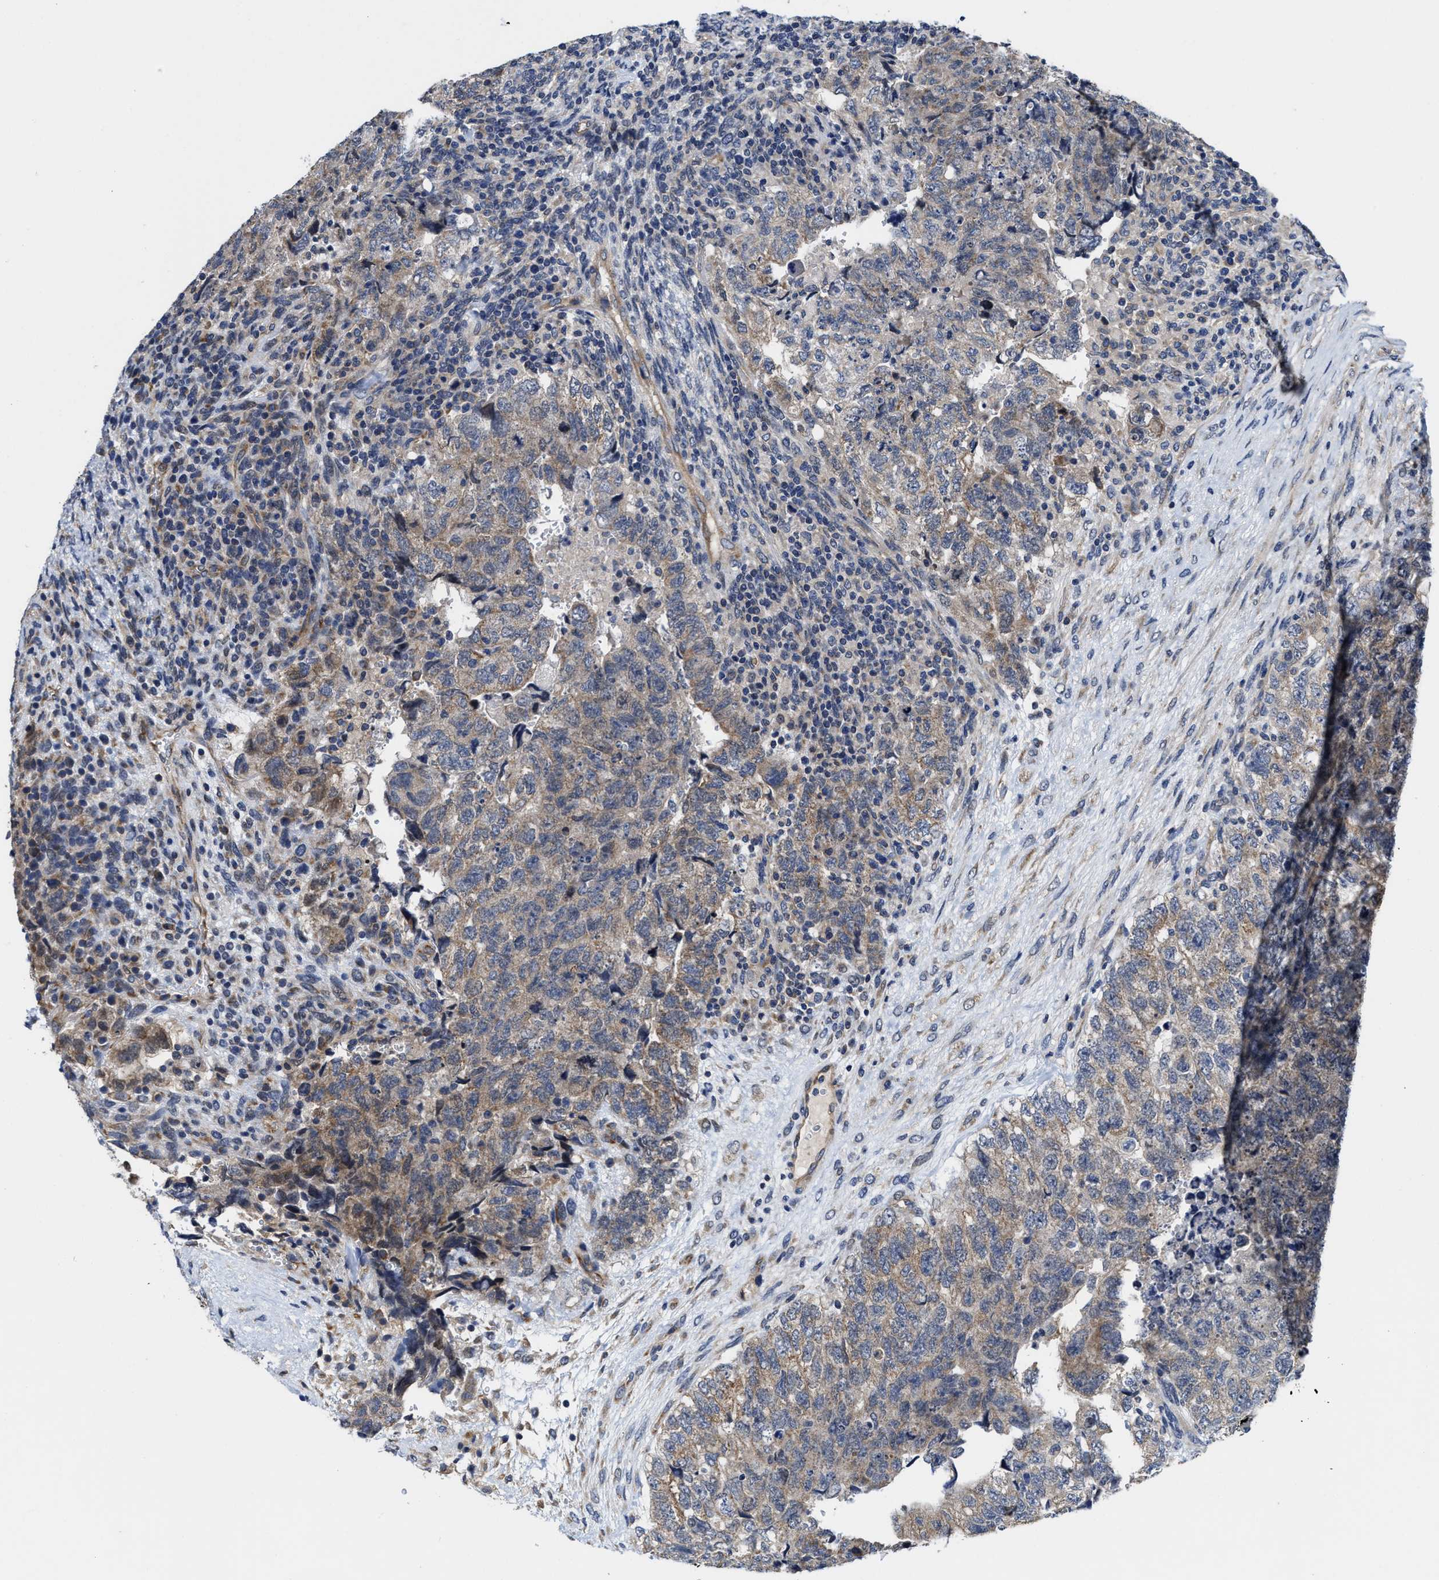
{"staining": {"intensity": "weak", "quantity": "25%-75%", "location": "cytoplasmic/membranous"}, "tissue": "testis cancer", "cell_type": "Tumor cells", "image_type": "cancer", "snomed": [{"axis": "morphology", "description": "Carcinoma, Embryonal, NOS"}, {"axis": "topography", "description": "Testis"}], "caption": "High-magnification brightfield microscopy of testis cancer (embryonal carcinoma) stained with DAB (brown) and counterstained with hematoxylin (blue). tumor cells exhibit weak cytoplasmic/membranous staining is seen in about25%-75% of cells.", "gene": "TRAF6", "patient": {"sex": "male", "age": 36}}